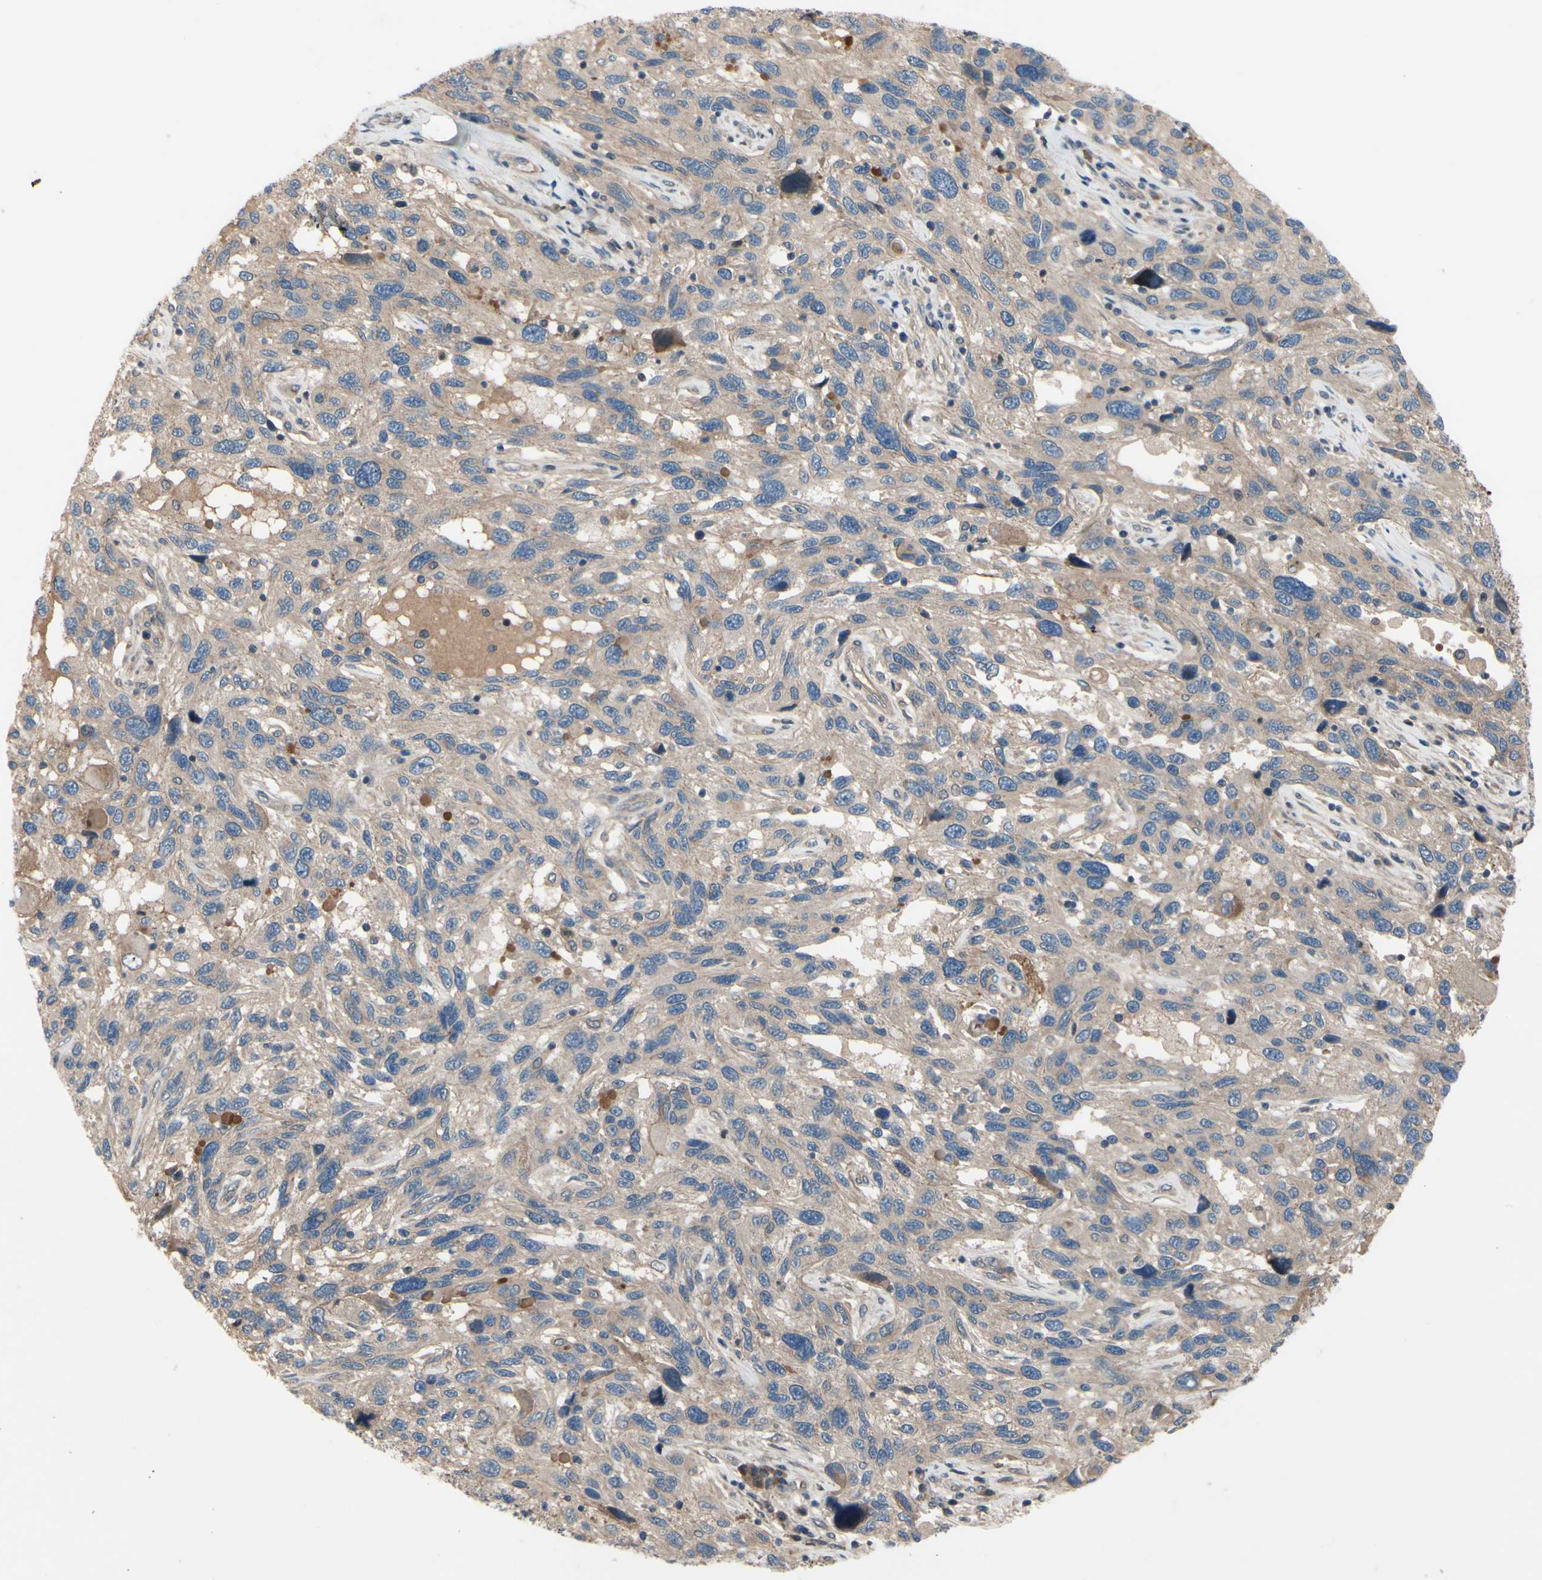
{"staining": {"intensity": "weak", "quantity": "25%-75%", "location": "cytoplasmic/membranous"}, "tissue": "melanoma", "cell_type": "Tumor cells", "image_type": "cancer", "snomed": [{"axis": "morphology", "description": "Malignant melanoma, NOS"}, {"axis": "topography", "description": "Skin"}], "caption": "Immunohistochemical staining of malignant melanoma demonstrates low levels of weak cytoplasmic/membranous positivity in about 25%-75% of tumor cells. Immunohistochemistry stains the protein of interest in brown and the nuclei are stained blue.", "gene": "ICAM5", "patient": {"sex": "male", "age": 53}}